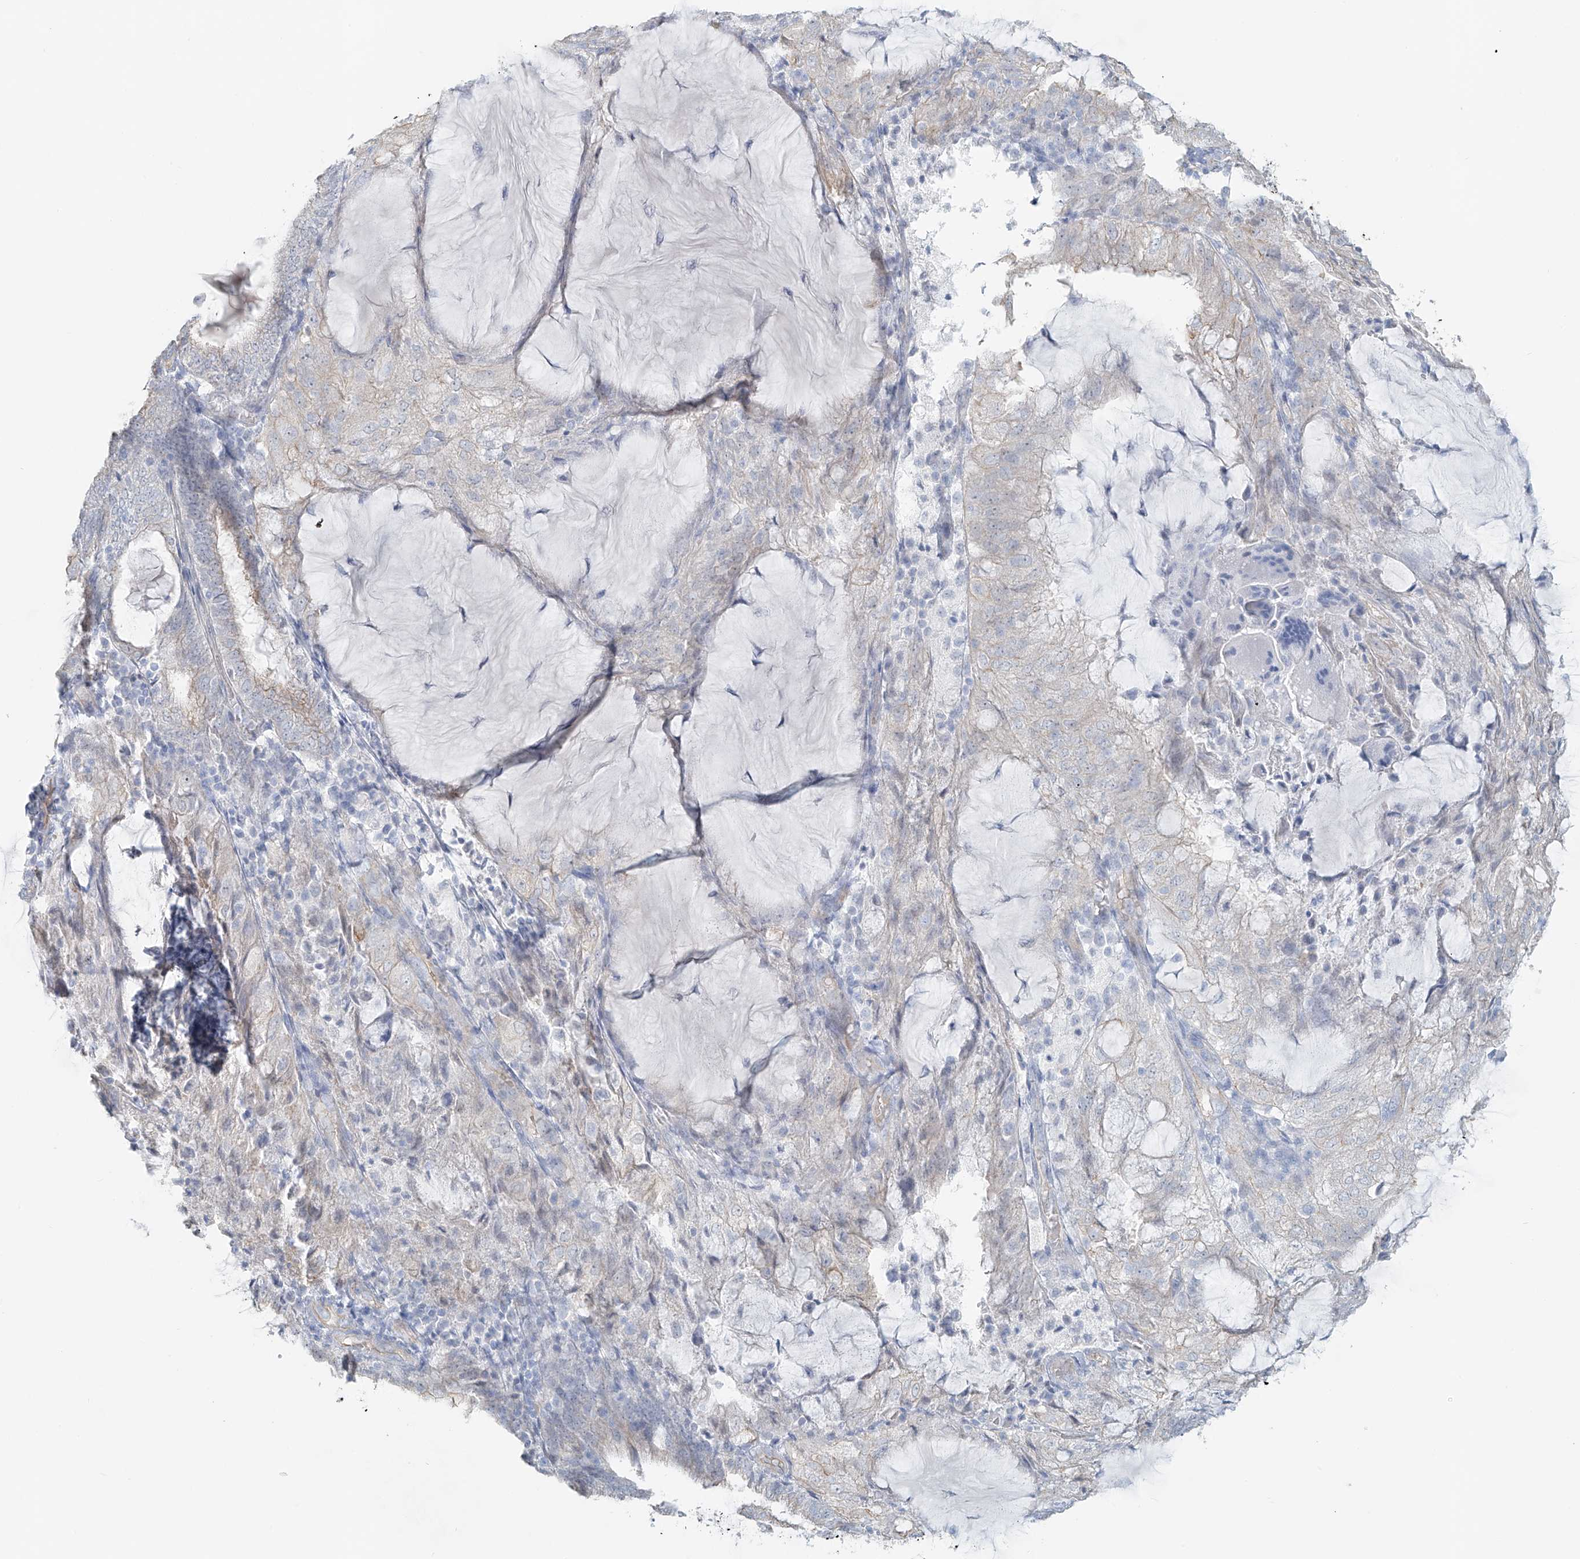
{"staining": {"intensity": "negative", "quantity": "none", "location": "none"}, "tissue": "endometrial cancer", "cell_type": "Tumor cells", "image_type": "cancer", "snomed": [{"axis": "morphology", "description": "Adenocarcinoma, NOS"}, {"axis": "topography", "description": "Endometrium"}], "caption": "Tumor cells are negative for brown protein staining in endometrial cancer (adenocarcinoma).", "gene": "TUBE1", "patient": {"sex": "female", "age": 81}}